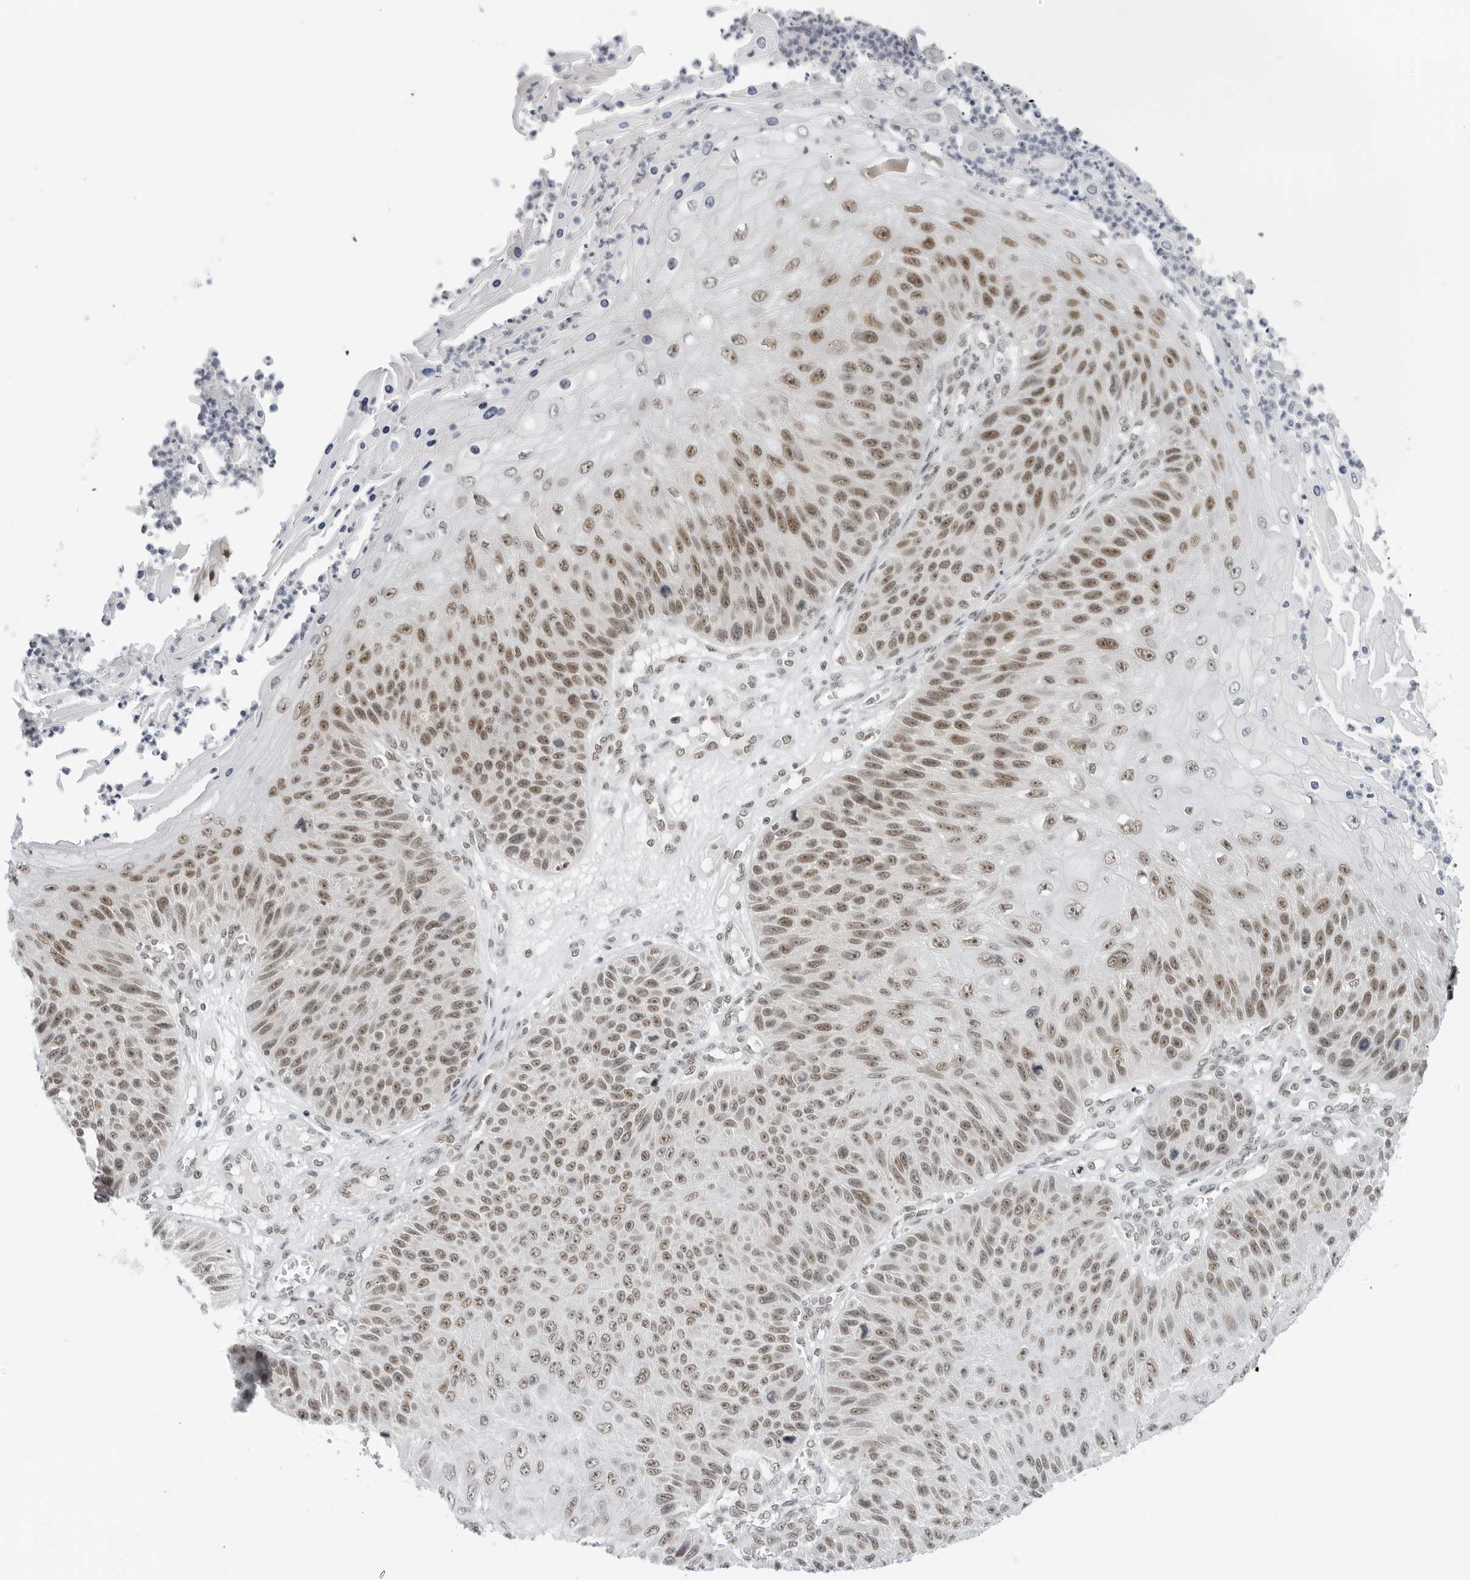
{"staining": {"intensity": "moderate", "quantity": ">75%", "location": "nuclear"}, "tissue": "skin cancer", "cell_type": "Tumor cells", "image_type": "cancer", "snomed": [{"axis": "morphology", "description": "Squamous cell carcinoma, NOS"}, {"axis": "topography", "description": "Skin"}], "caption": "Protein staining of squamous cell carcinoma (skin) tissue demonstrates moderate nuclear positivity in approximately >75% of tumor cells.", "gene": "FOXK2", "patient": {"sex": "female", "age": 88}}